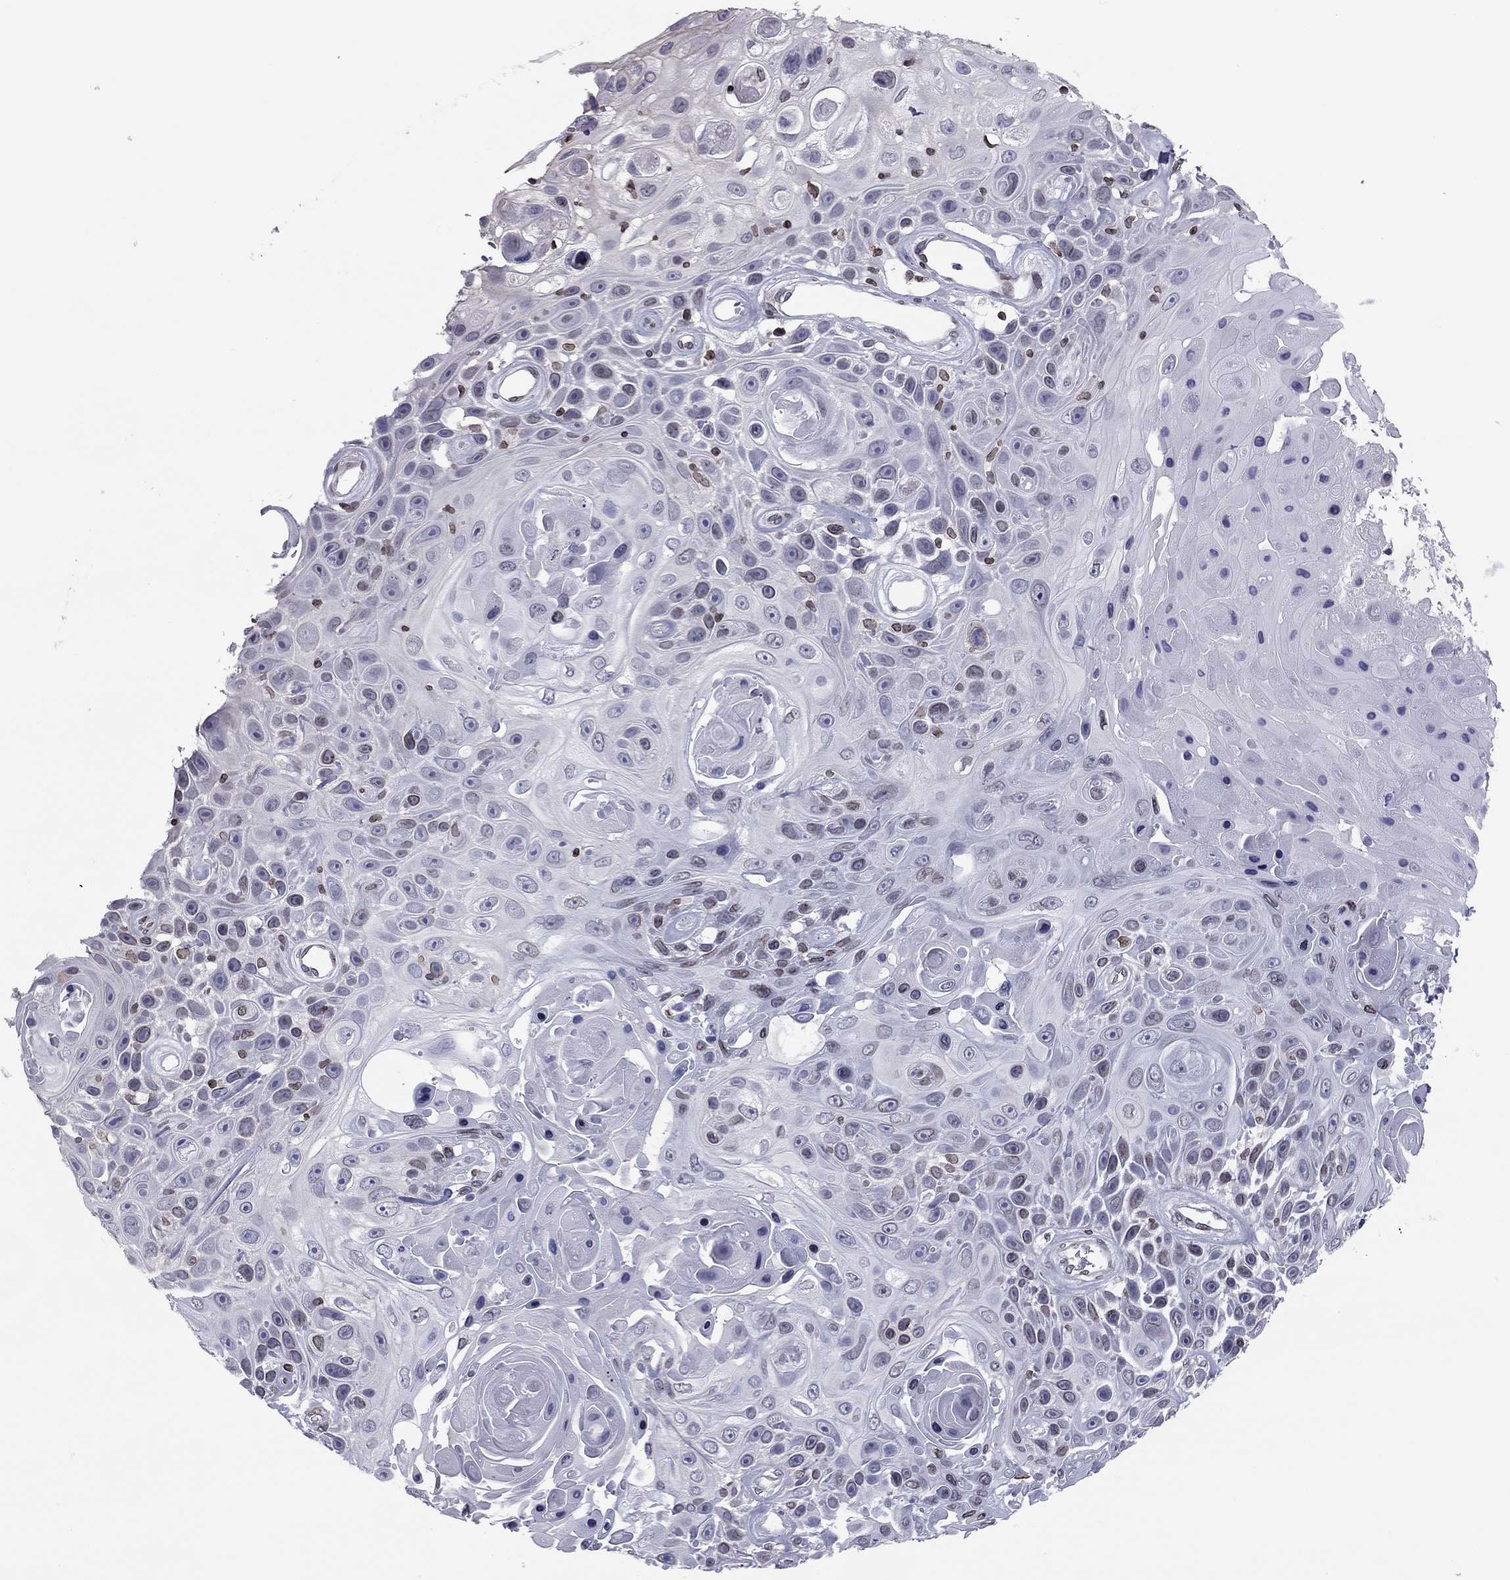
{"staining": {"intensity": "negative", "quantity": "none", "location": "none"}, "tissue": "skin cancer", "cell_type": "Tumor cells", "image_type": "cancer", "snomed": [{"axis": "morphology", "description": "Squamous cell carcinoma, NOS"}, {"axis": "topography", "description": "Skin"}], "caption": "An image of skin cancer stained for a protein shows no brown staining in tumor cells.", "gene": "ESPL1", "patient": {"sex": "male", "age": 82}}